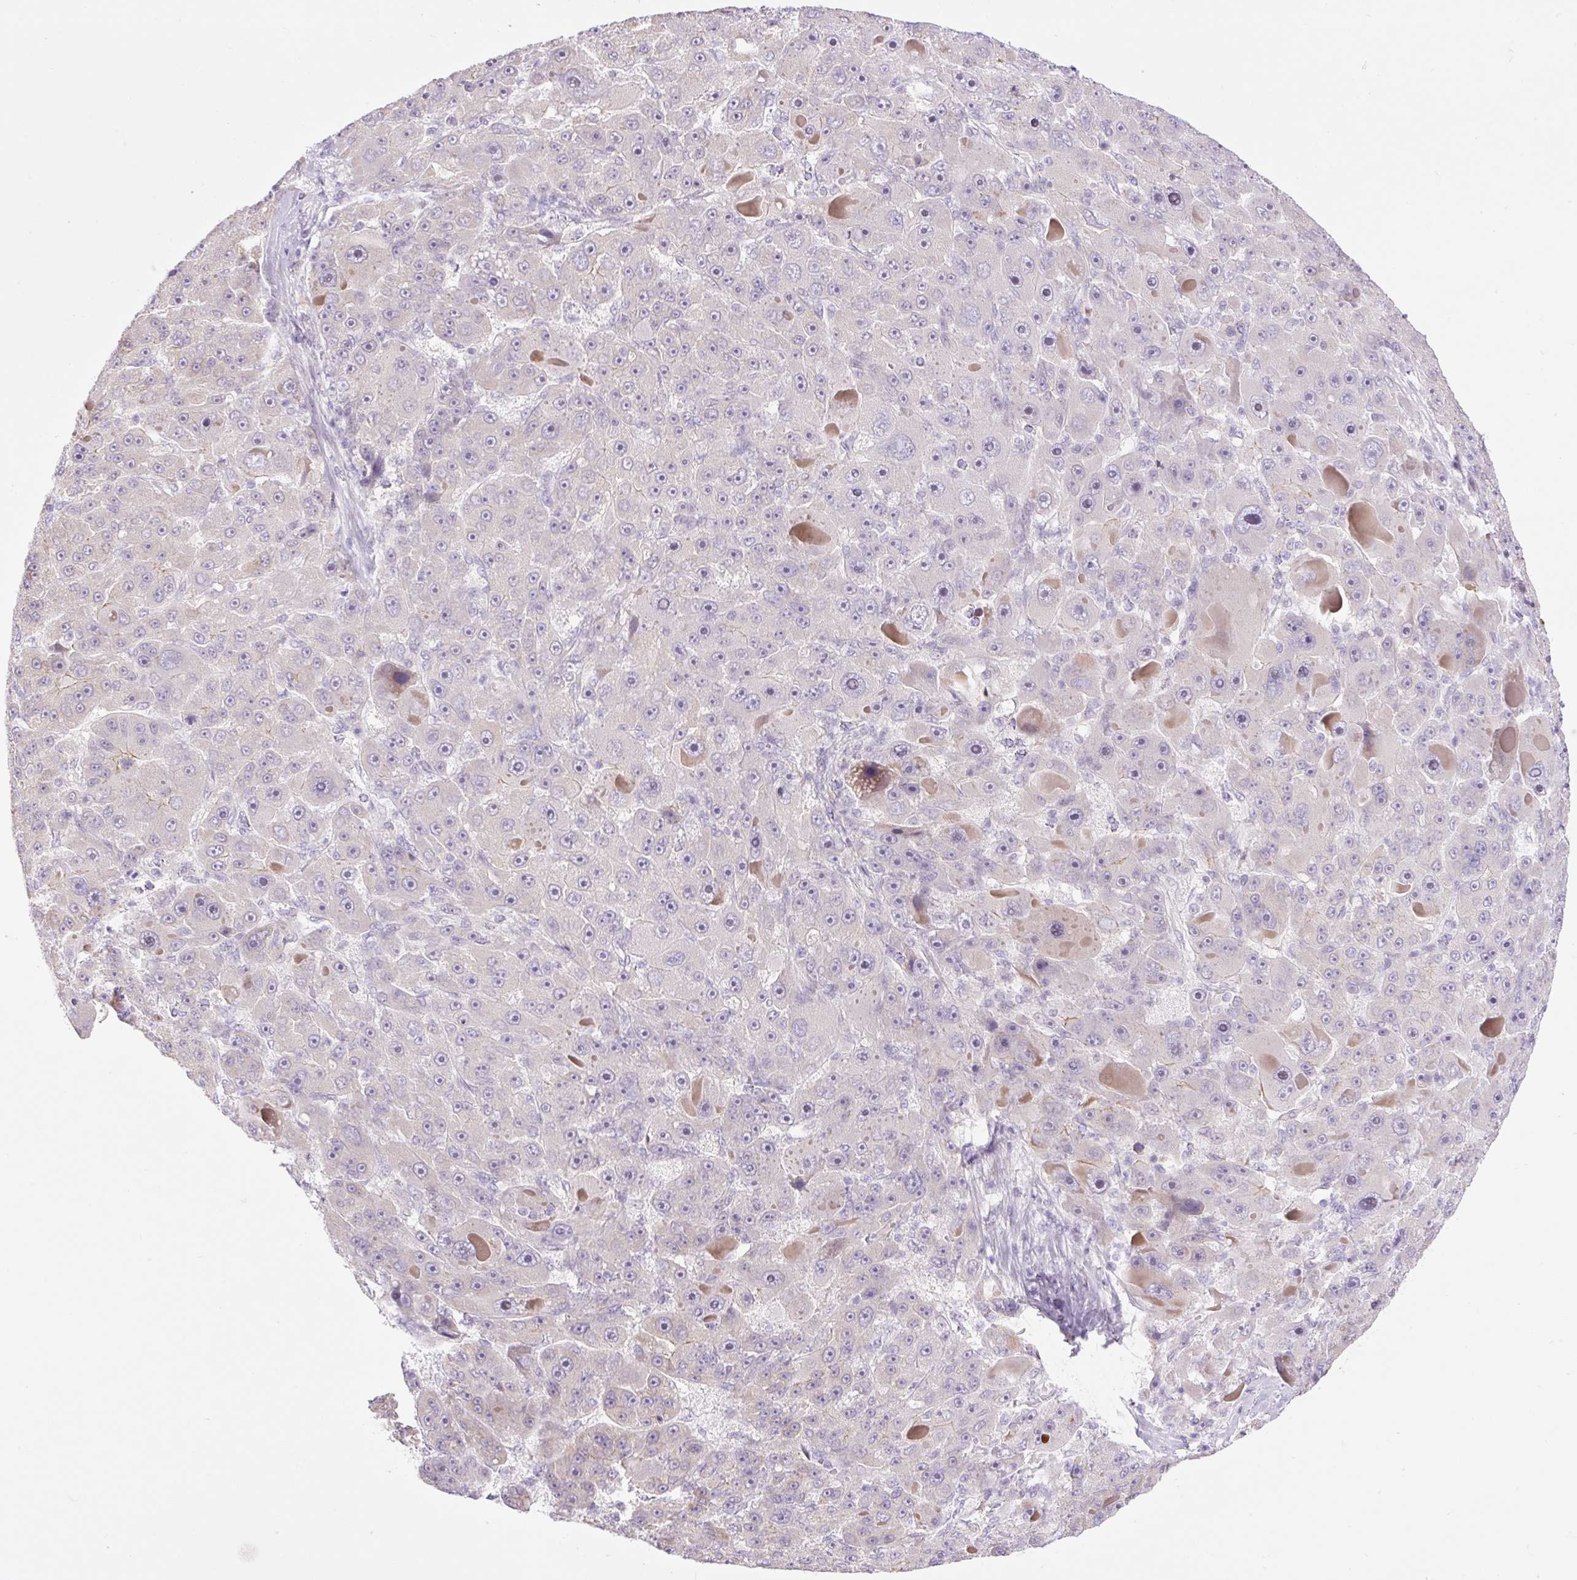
{"staining": {"intensity": "negative", "quantity": "none", "location": "none"}, "tissue": "liver cancer", "cell_type": "Tumor cells", "image_type": "cancer", "snomed": [{"axis": "morphology", "description": "Carcinoma, Hepatocellular, NOS"}, {"axis": "topography", "description": "Liver"}], "caption": "Tumor cells are negative for brown protein staining in liver cancer (hepatocellular carcinoma).", "gene": "ICE1", "patient": {"sex": "male", "age": 76}}